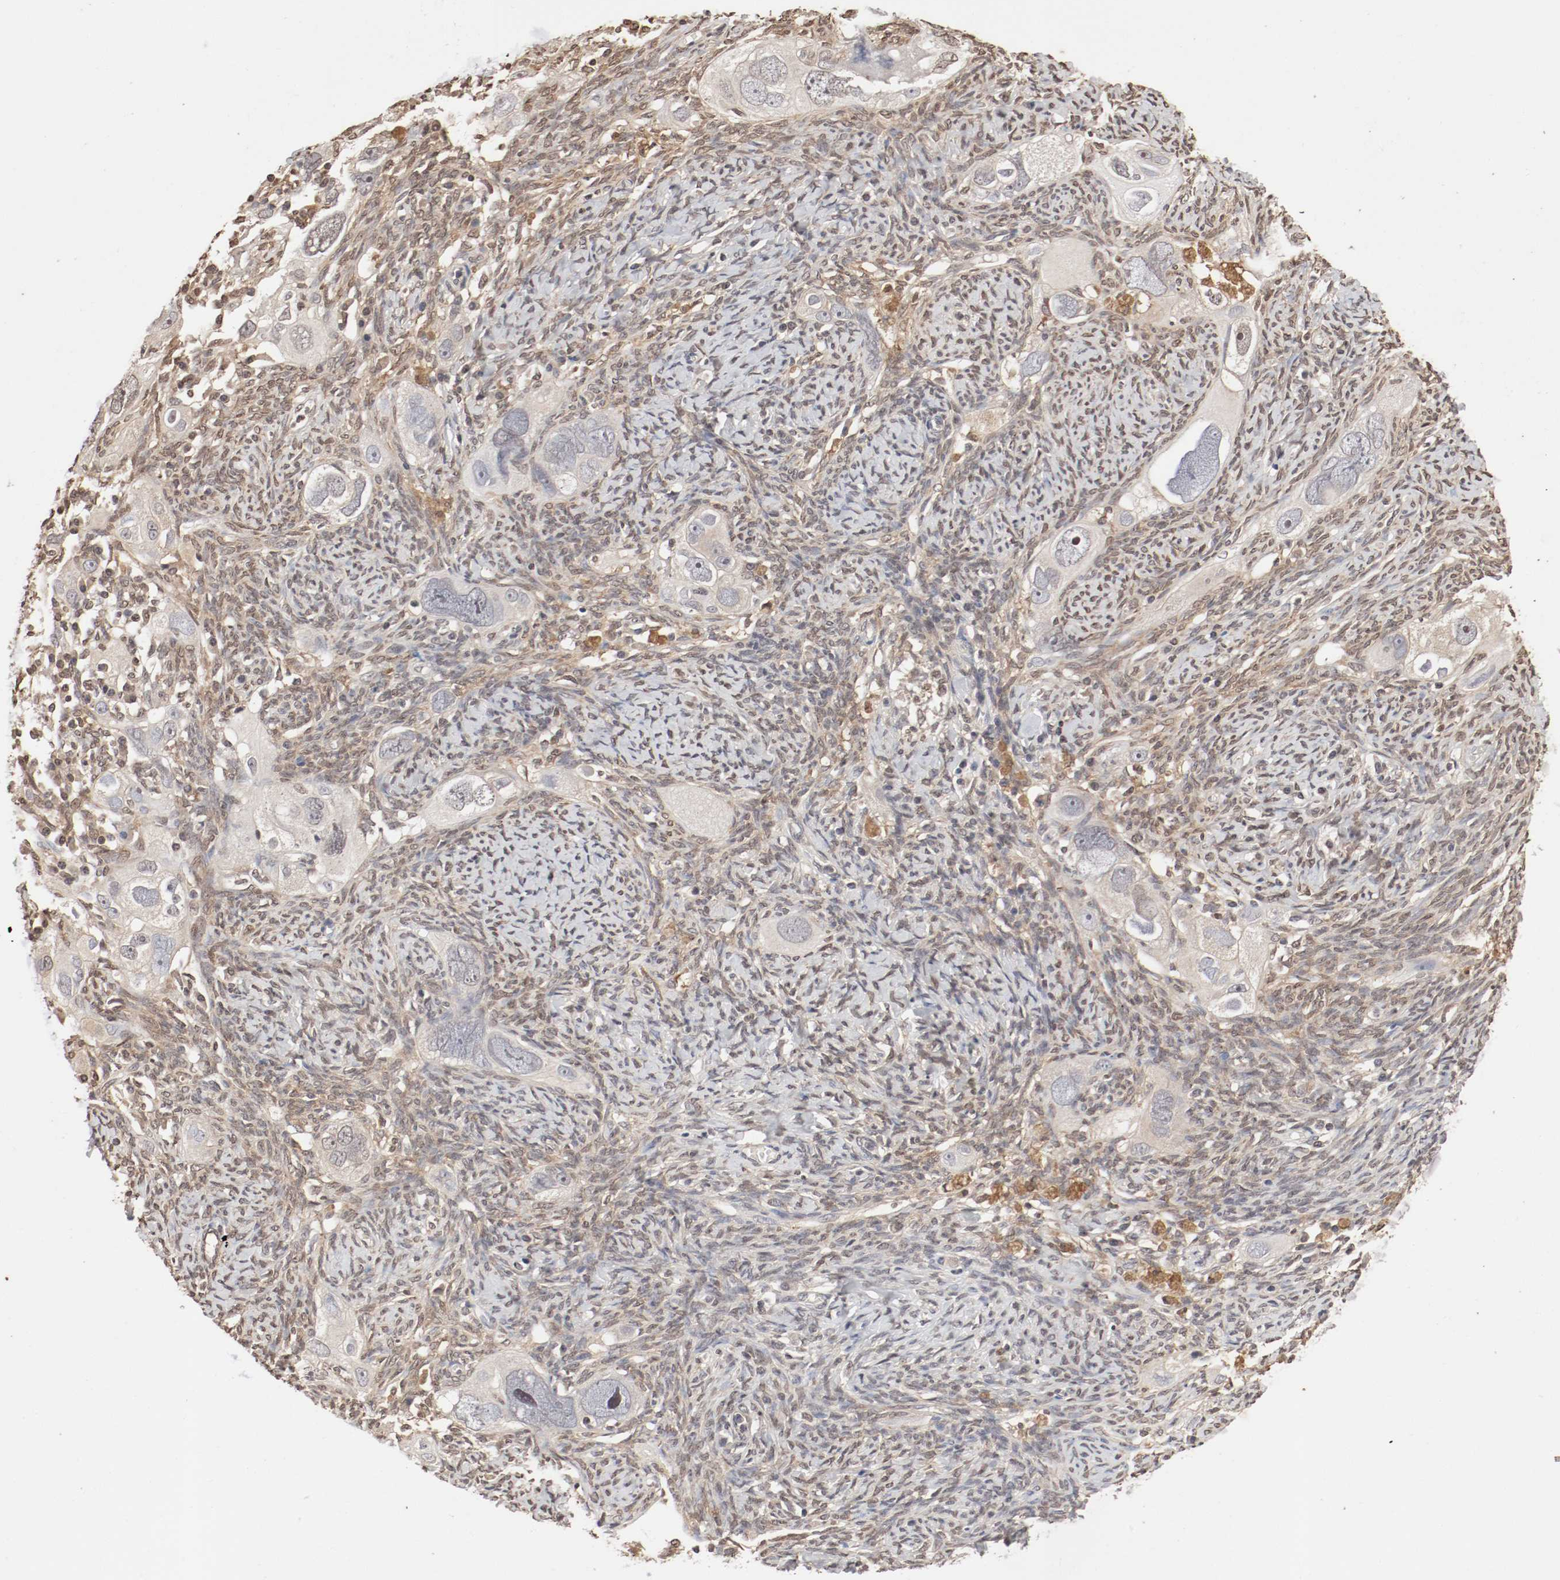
{"staining": {"intensity": "negative", "quantity": "none", "location": "none"}, "tissue": "ovarian cancer", "cell_type": "Tumor cells", "image_type": "cancer", "snomed": [{"axis": "morphology", "description": "Normal tissue, NOS"}, {"axis": "morphology", "description": "Cystadenocarcinoma, serous, NOS"}, {"axis": "topography", "description": "Ovary"}], "caption": "This is an IHC histopathology image of human ovarian cancer. There is no staining in tumor cells.", "gene": "WASL", "patient": {"sex": "female", "age": 62}}